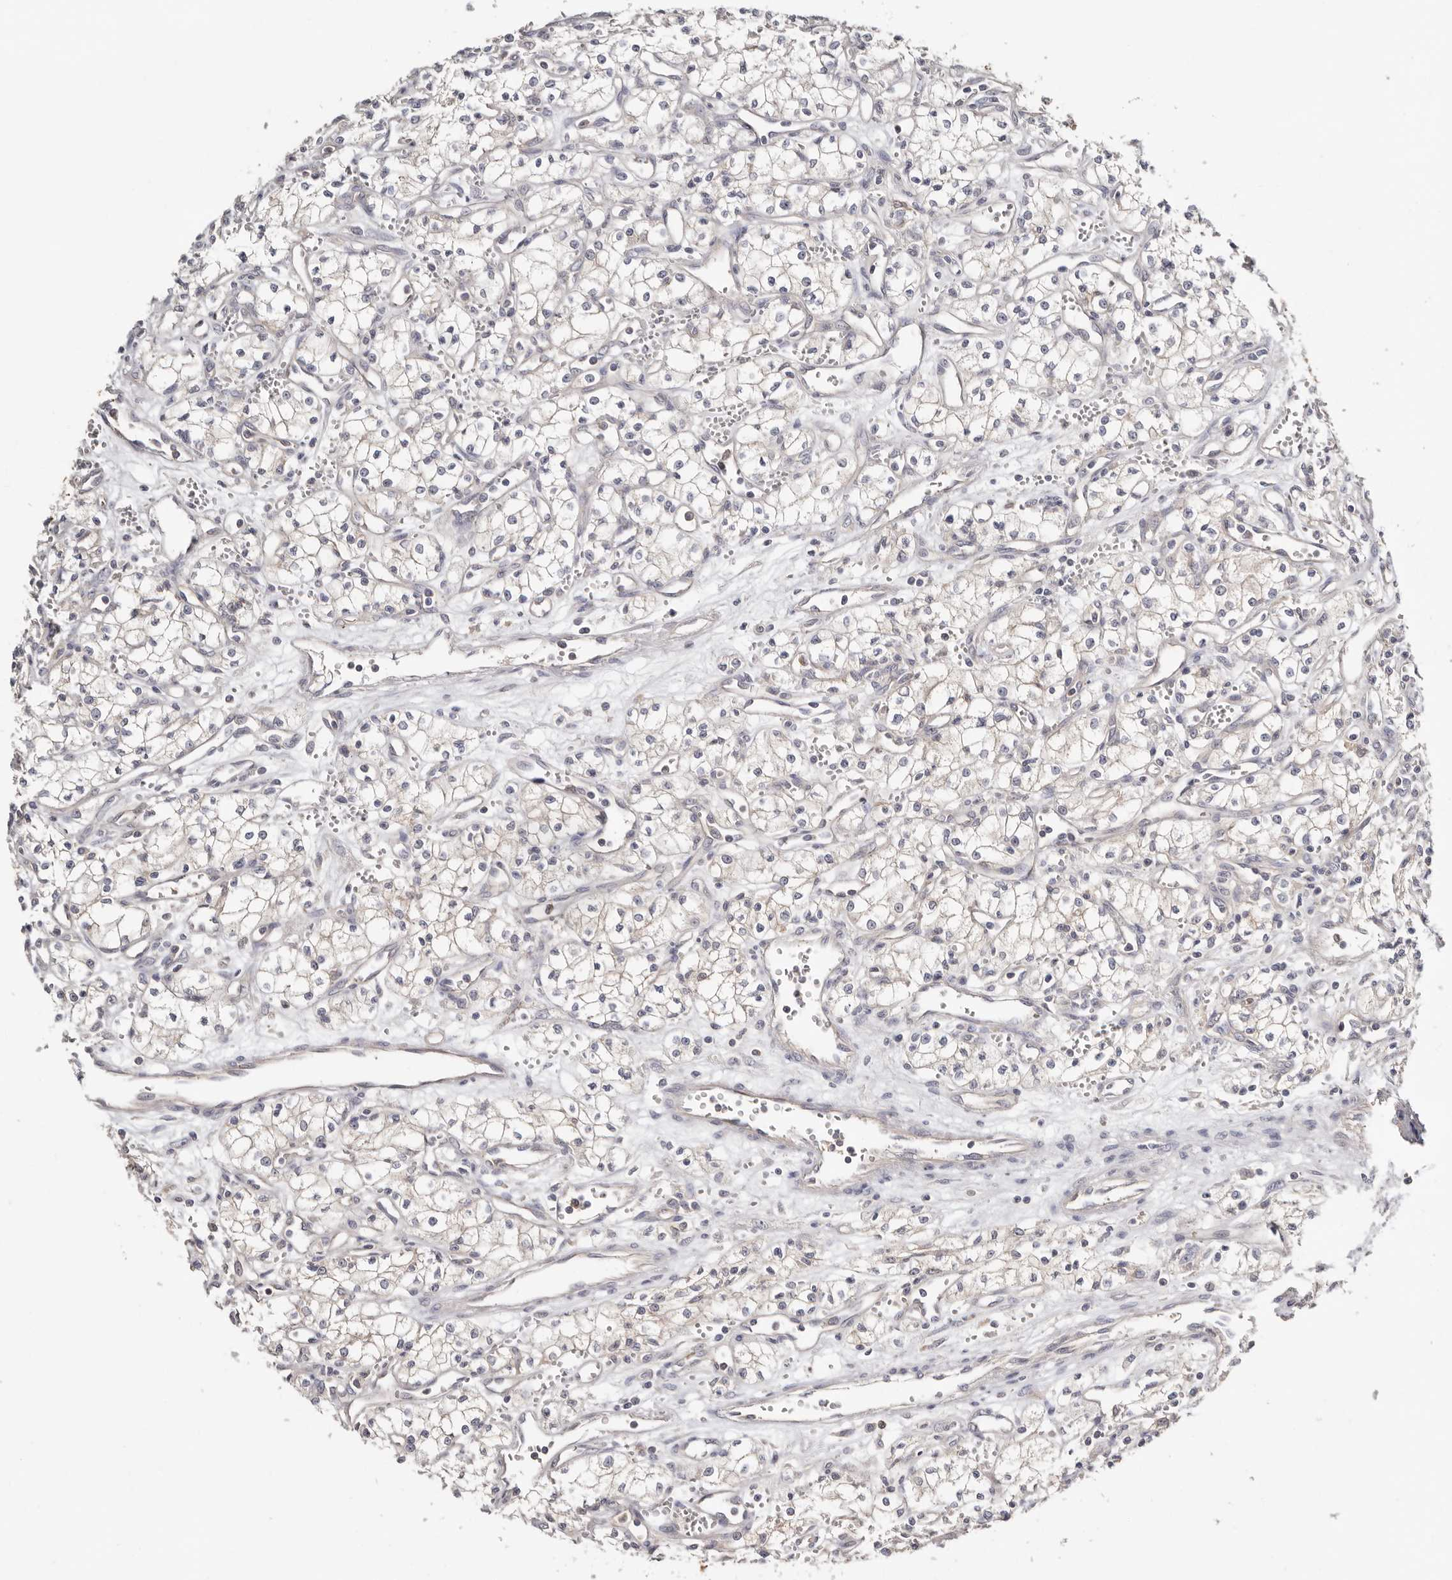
{"staining": {"intensity": "negative", "quantity": "none", "location": "none"}, "tissue": "renal cancer", "cell_type": "Tumor cells", "image_type": "cancer", "snomed": [{"axis": "morphology", "description": "Adenocarcinoma, NOS"}, {"axis": "topography", "description": "Kidney"}], "caption": "The micrograph shows no staining of tumor cells in renal cancer.", "gene": "S100A14", "patient": {"sex": "male", "age": 59}}